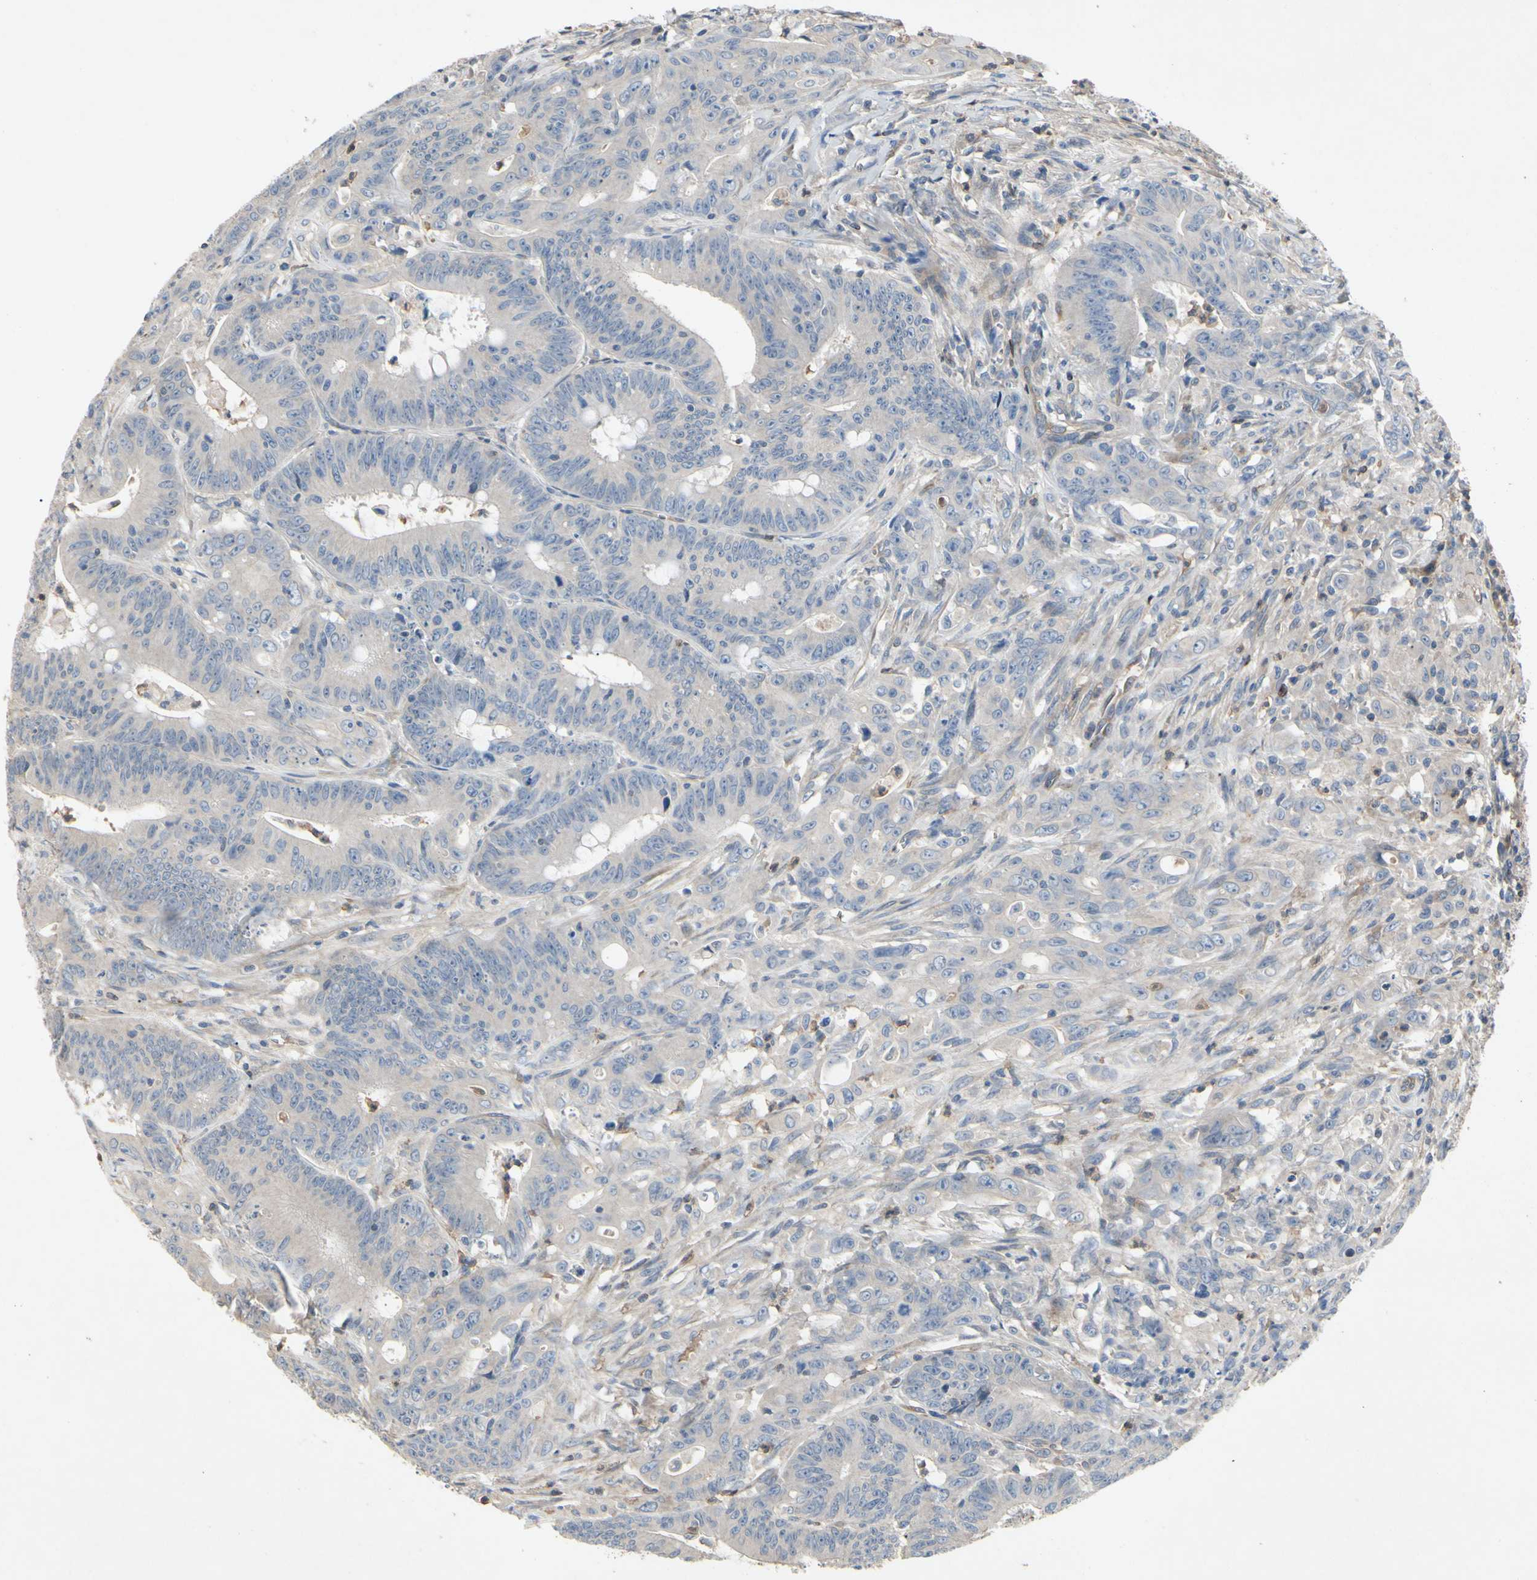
{"staining": {"intensity": "negative", "quantity": "none", "location": "none"}, "tissue": "colorectal cancer", "cell_type": "Tumor cells", "image_type": "cancer", "snomed": [{"axis": "morphology", "description": "Adenocarcinoma, NOS"}, {"axis": "topography", "description": "Colon"}], "caption": "Immunohistochemistry image of neoplastic tissue: human colorectal cancer stained with DAB (3,3'-diaminobenzidine) reveals no significant protein positivity in tumor cells.", "gene": "CRTAC1", "patient": {"sex": "male", "age": 45}}